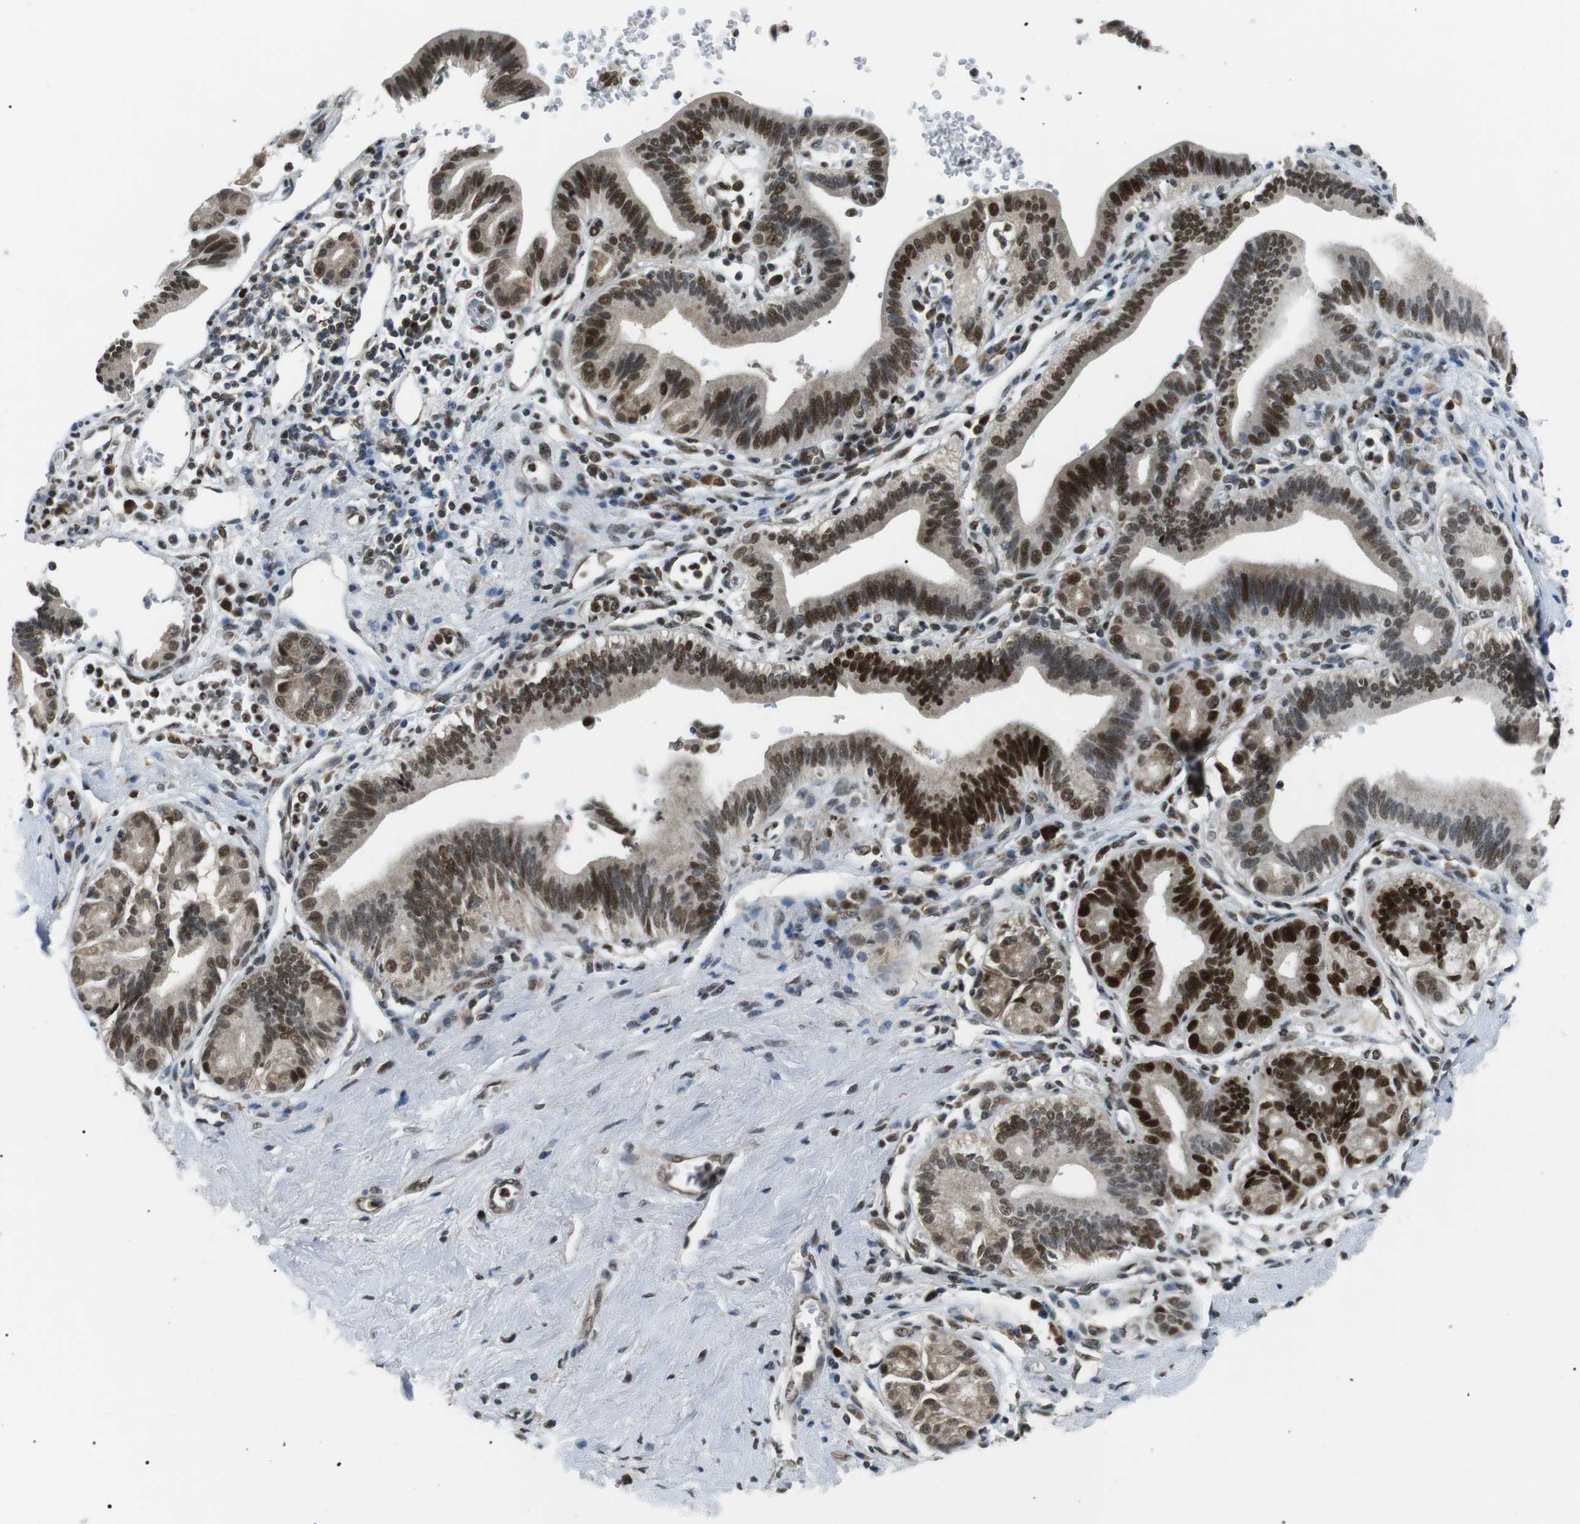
{"staining": {"intensity": "strong", "quantity": ">75%", "location": "nuclear"}, "tissue": "pancreatic cancer", "cell_type": "Tumor cells", "image_type": "cancer", "snomed": [{"axis": "morphology", "description": "Adenocarcinoma, NOS"}, {"axis": "topography", "description": "Pancreas"}], "caption": "Pancreatic adenocarcinoma stained with DAB (3,3'-diaminobenzidine) IHC demonstrates high levels of strong nuclear staining in approximately >75% of tumor cells. The staining was performed using DAB (3,3'-diaminobenzidine), with brown indicating positive protein expression. Nuclei are stained blue with hematoxylin.", "gene": "ORAI3", "patient": {"sex": "female", "age": 73}}